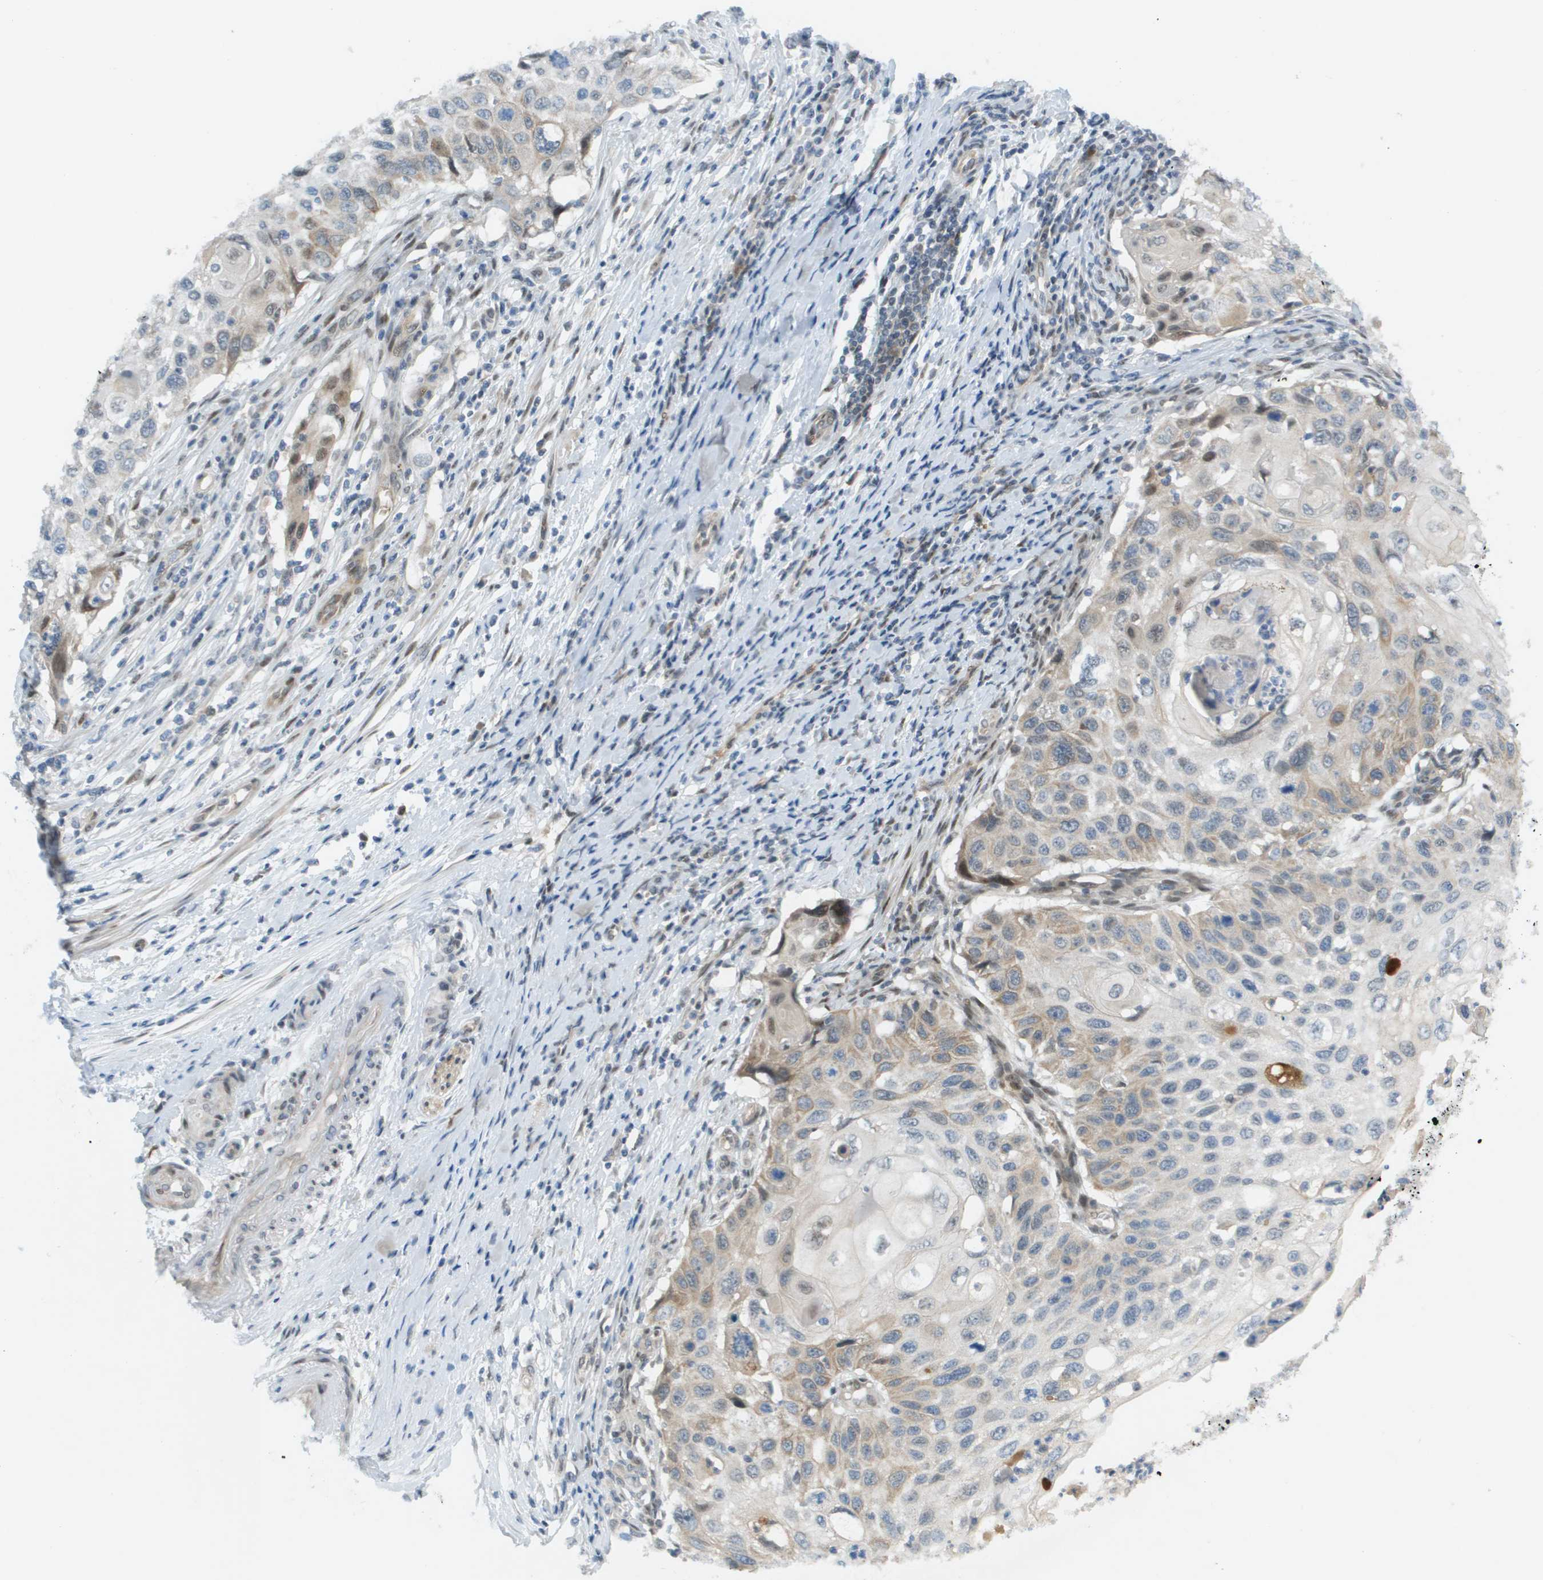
{"staining": {"intensity": "weak", "quantity": ">75%", "location": "cytoplasmic/membranous"}, "tissue": "cervical cancer", "cell_type": "Tumor cells", "image_type": "cancer", "snomed": [{"axis": "morphology", "description": "Squamous cell carcinoma, NOS"}, {"axis": "topography", "description": "Cervix"}], "caption": "The image shows a brown stain indicating the presence of a protein in the cytoplasmic/membranous of tumor cells in cervical squamous cell carcinoma.", "gene": "CACNB4", "patient": {"sex": "female", "age": 70}}